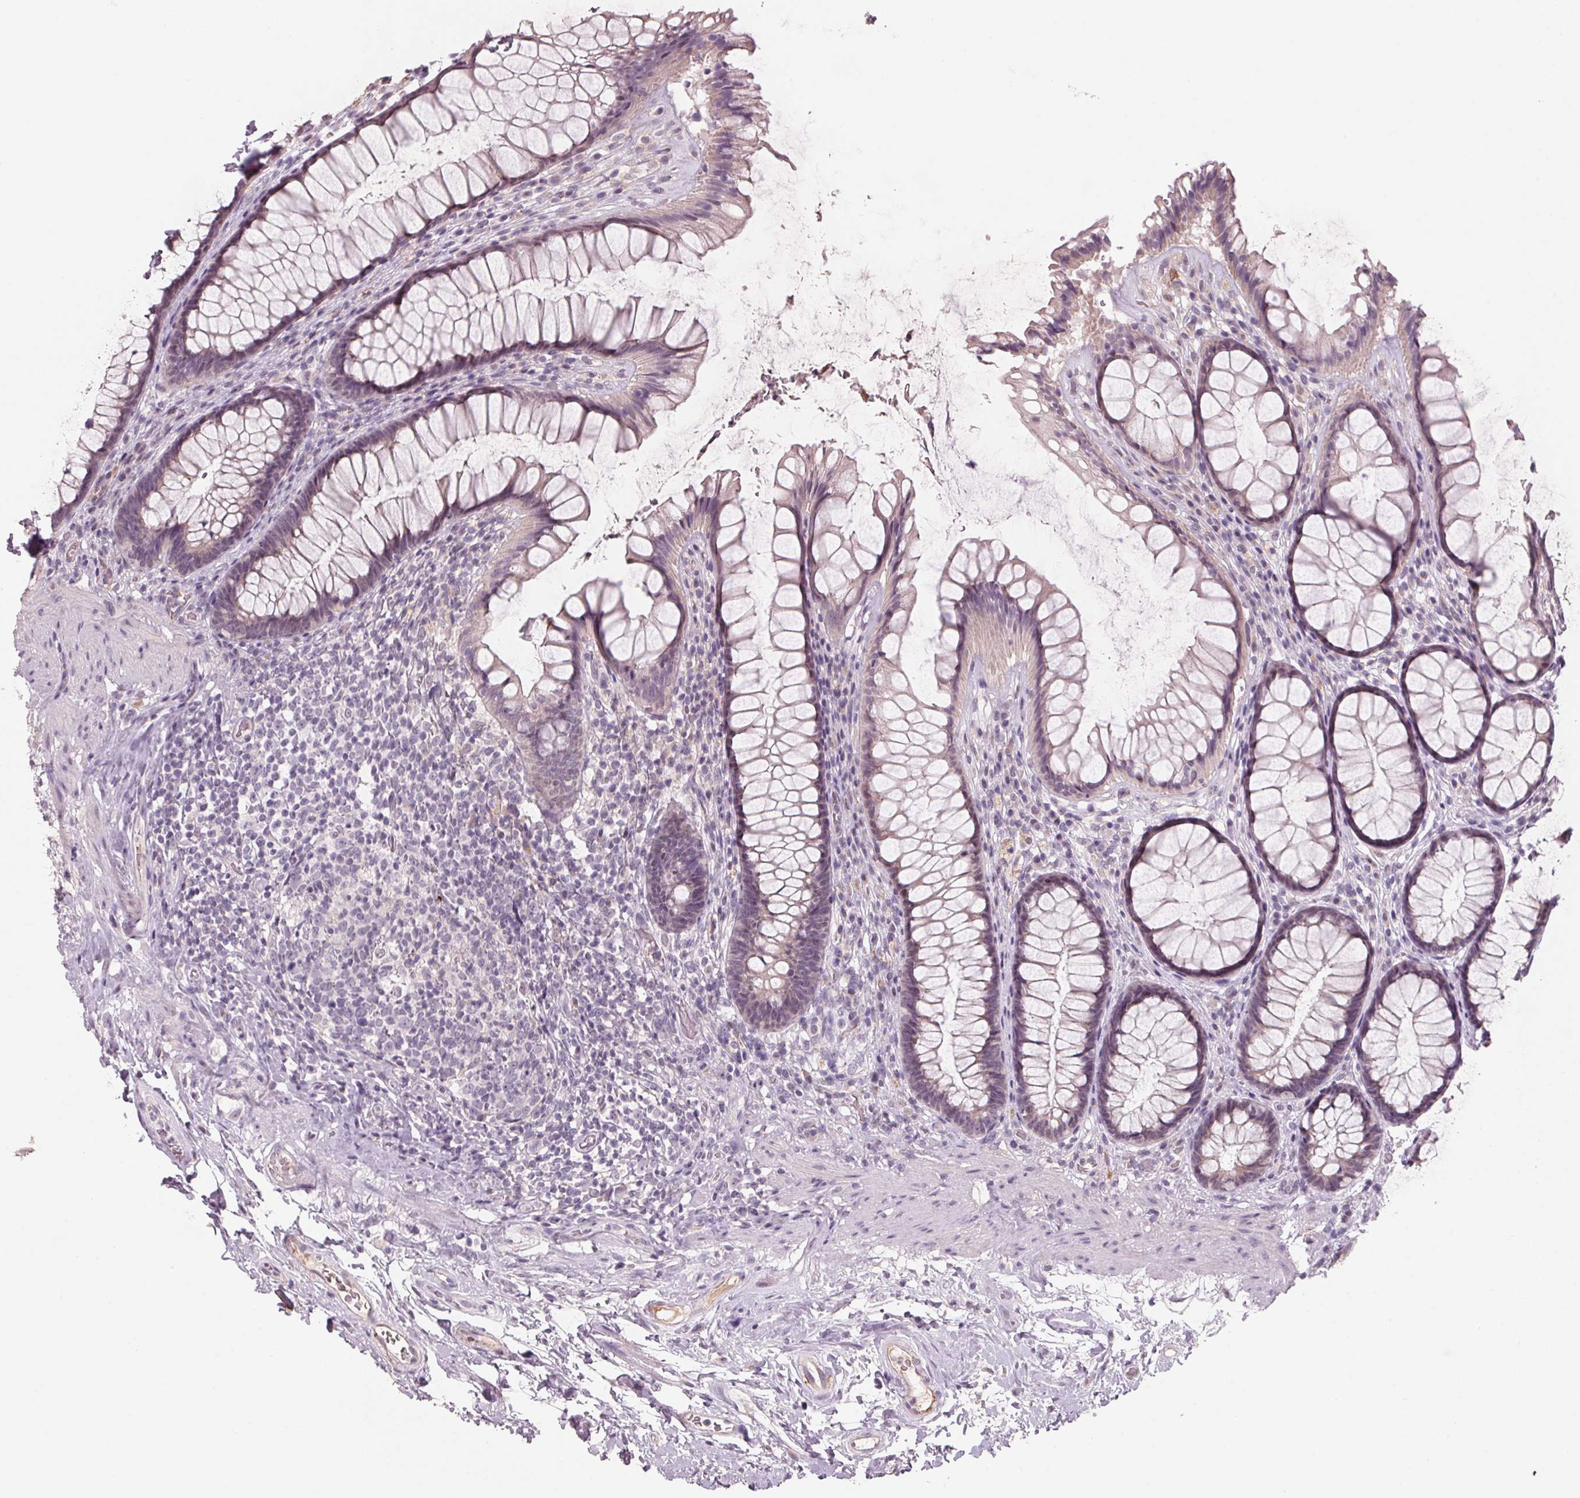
{"staining": {"intensity": "weak", "quantity": "<25%", "location": "cytoplasmic/membranous"}, "tissue": "rectum", "cell_type": "Glandular cells", "image_type": "normal", "snomed": [{"axis": "morphology", "description": "Normal tissue, NOS"}, {"axis": "topography", "description": "Rectum"}], "caption": "IHC histopathology image of benign rectum: rectum stained with DAB (3,3'-diaminobenzidine) demonstrates no significant protein staining in glandular cells. Brightfield microscopy of immunohistochemistry (IHC) stained with DAB (3,3'-diaminobenzidine) (brown) and hematoxylin (blue), captured at high magnification.", "gene": "ADAM20", "patient": {"sex": "male", "age": 72}}